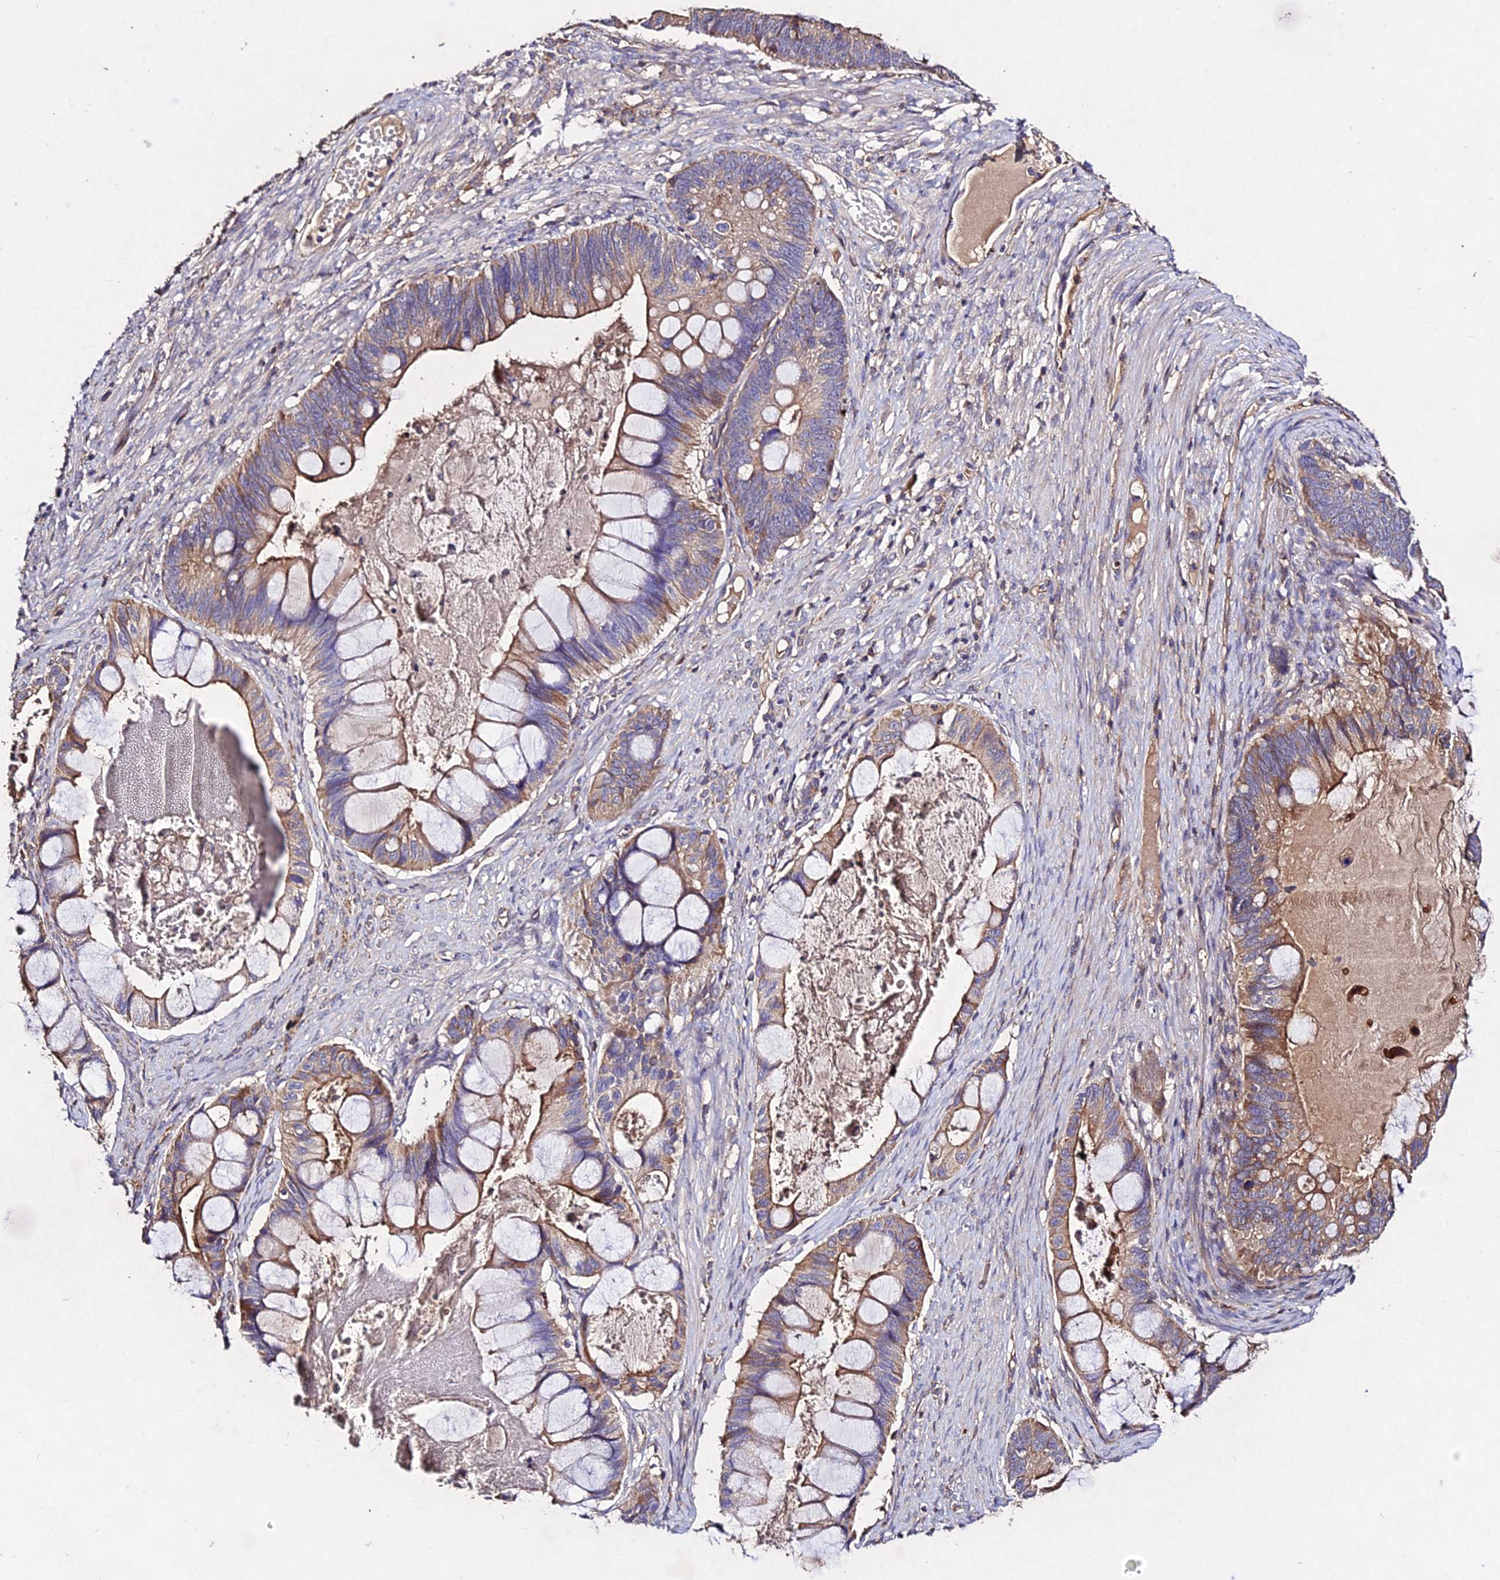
{"staining": {"intensity": "moderate", "quantity": "25%-75%", "location": "cytoplasmic/membranous"}, "tissue": "ovarian cancer", "cell_type": "Tumor cells", "image_type": "cancer", "snomed": [{"axis": "morphology", "description": "Cystadenocarcinoma, mucinous, NOS"}, {"axis": "topography", "description": "Ovary"}], "caption": "Tumor cells reveal moderate cytoplasmic/membranous expression in approximately 25%-75% of cells in ovarian cancer (mucinous cystadenocarcinoma).", "gene": "AP3M2", "patient": {"sex": "female", "age": 61}}